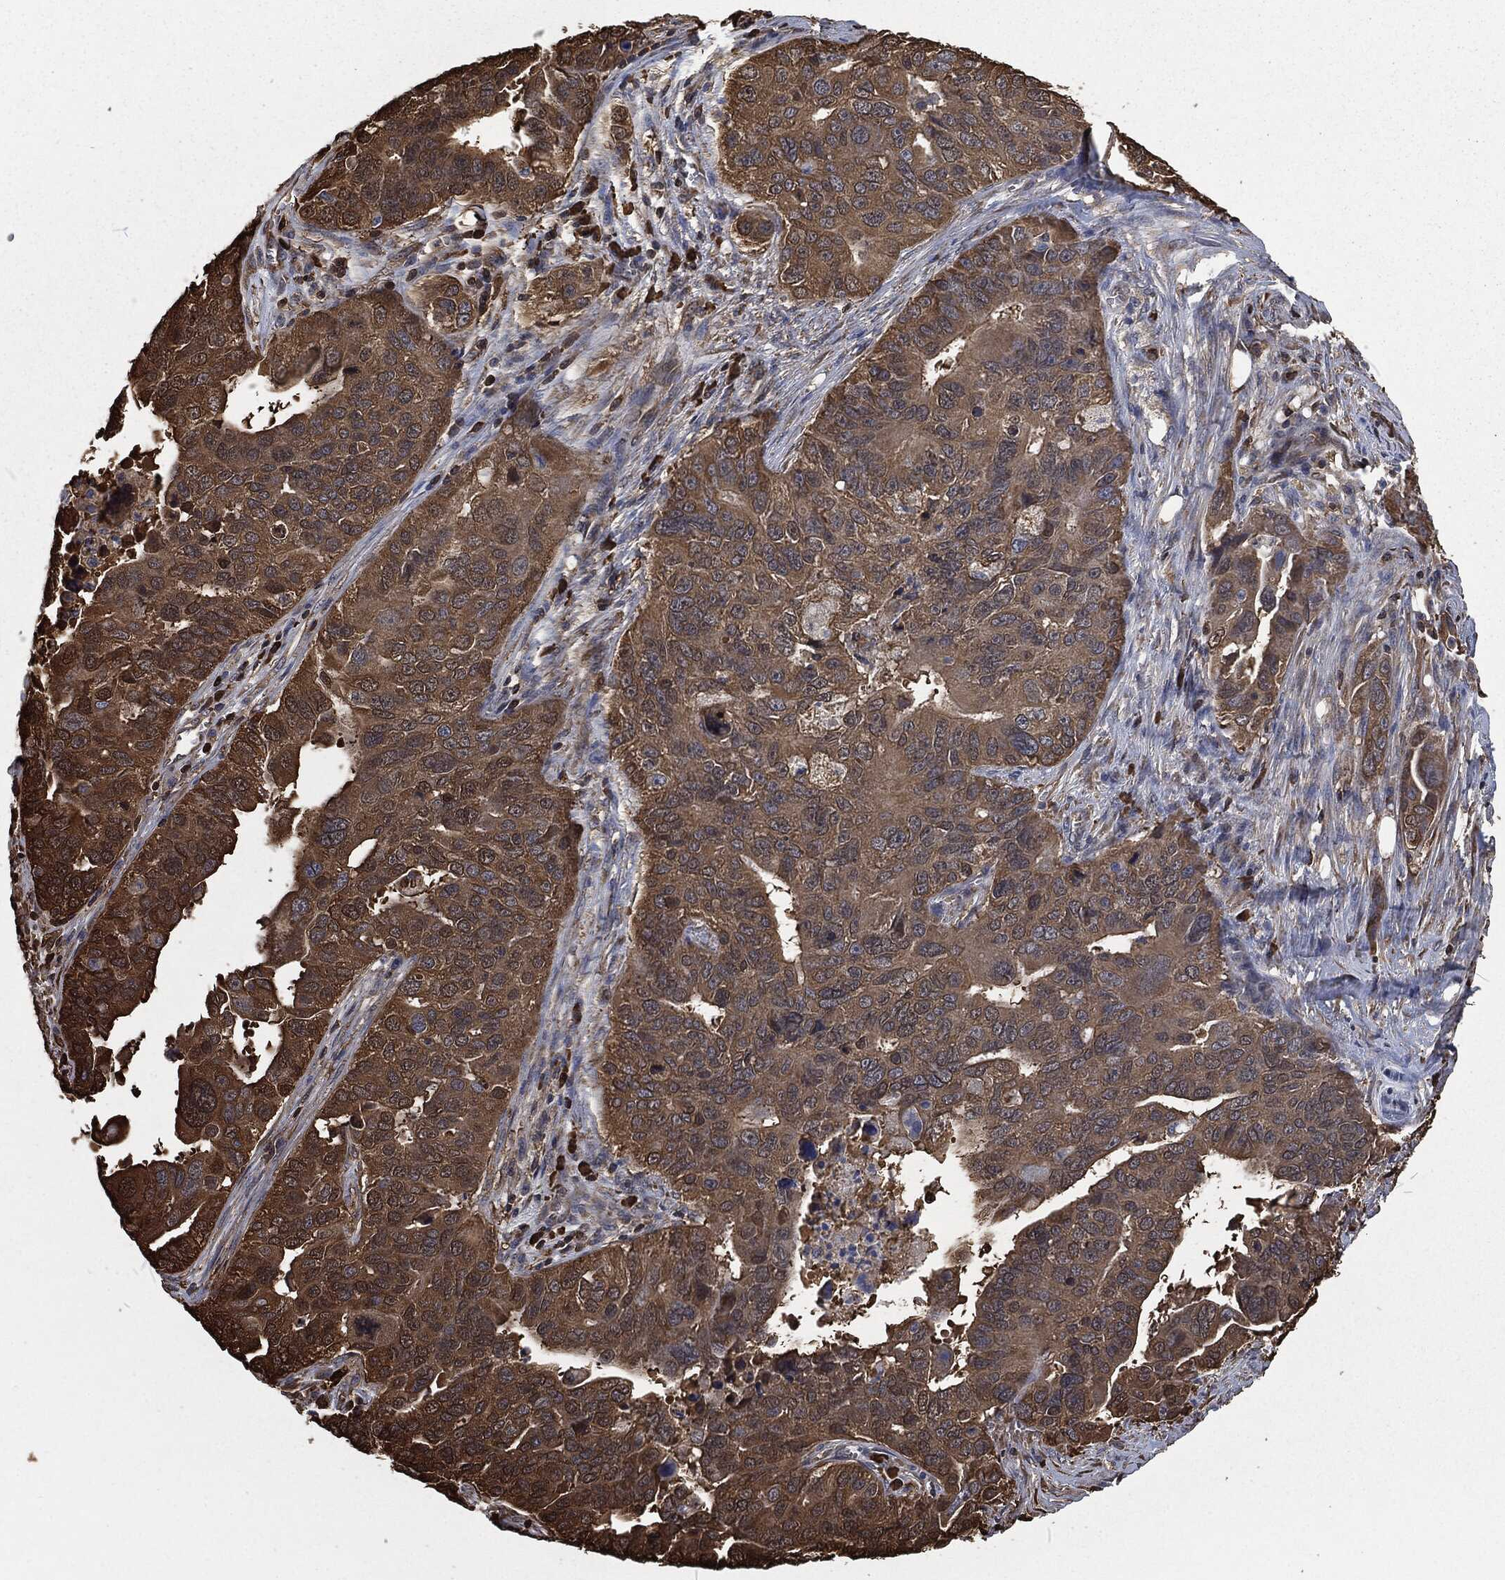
{"staining": {"intensity": "moderate", "quantity": ">75%", "location": "cytoplasmic/membranous"}, "tissue": "ovarian cancer", "cell_type": "Tumor cells", "image_type": "cancer", "snomed": [{"axis": "morphology", "description": "Carcinoma, endometroid"}, {"axis": "topography", "description": "Soft tissue"}, {"axis": "topography", "description": "Ovary"}], "caption": "A medium amount of moderate cytoplasmic/membranous expression is present in about >75% of tumor cells in ovarian endometroid carcinoma tissue. Immunohistochemistry (ihc) stains the protein of interest in brown and the nuclei are stained blue.", "gene": "PRDX4", "patient": {"sex": "female", "age": 52}}